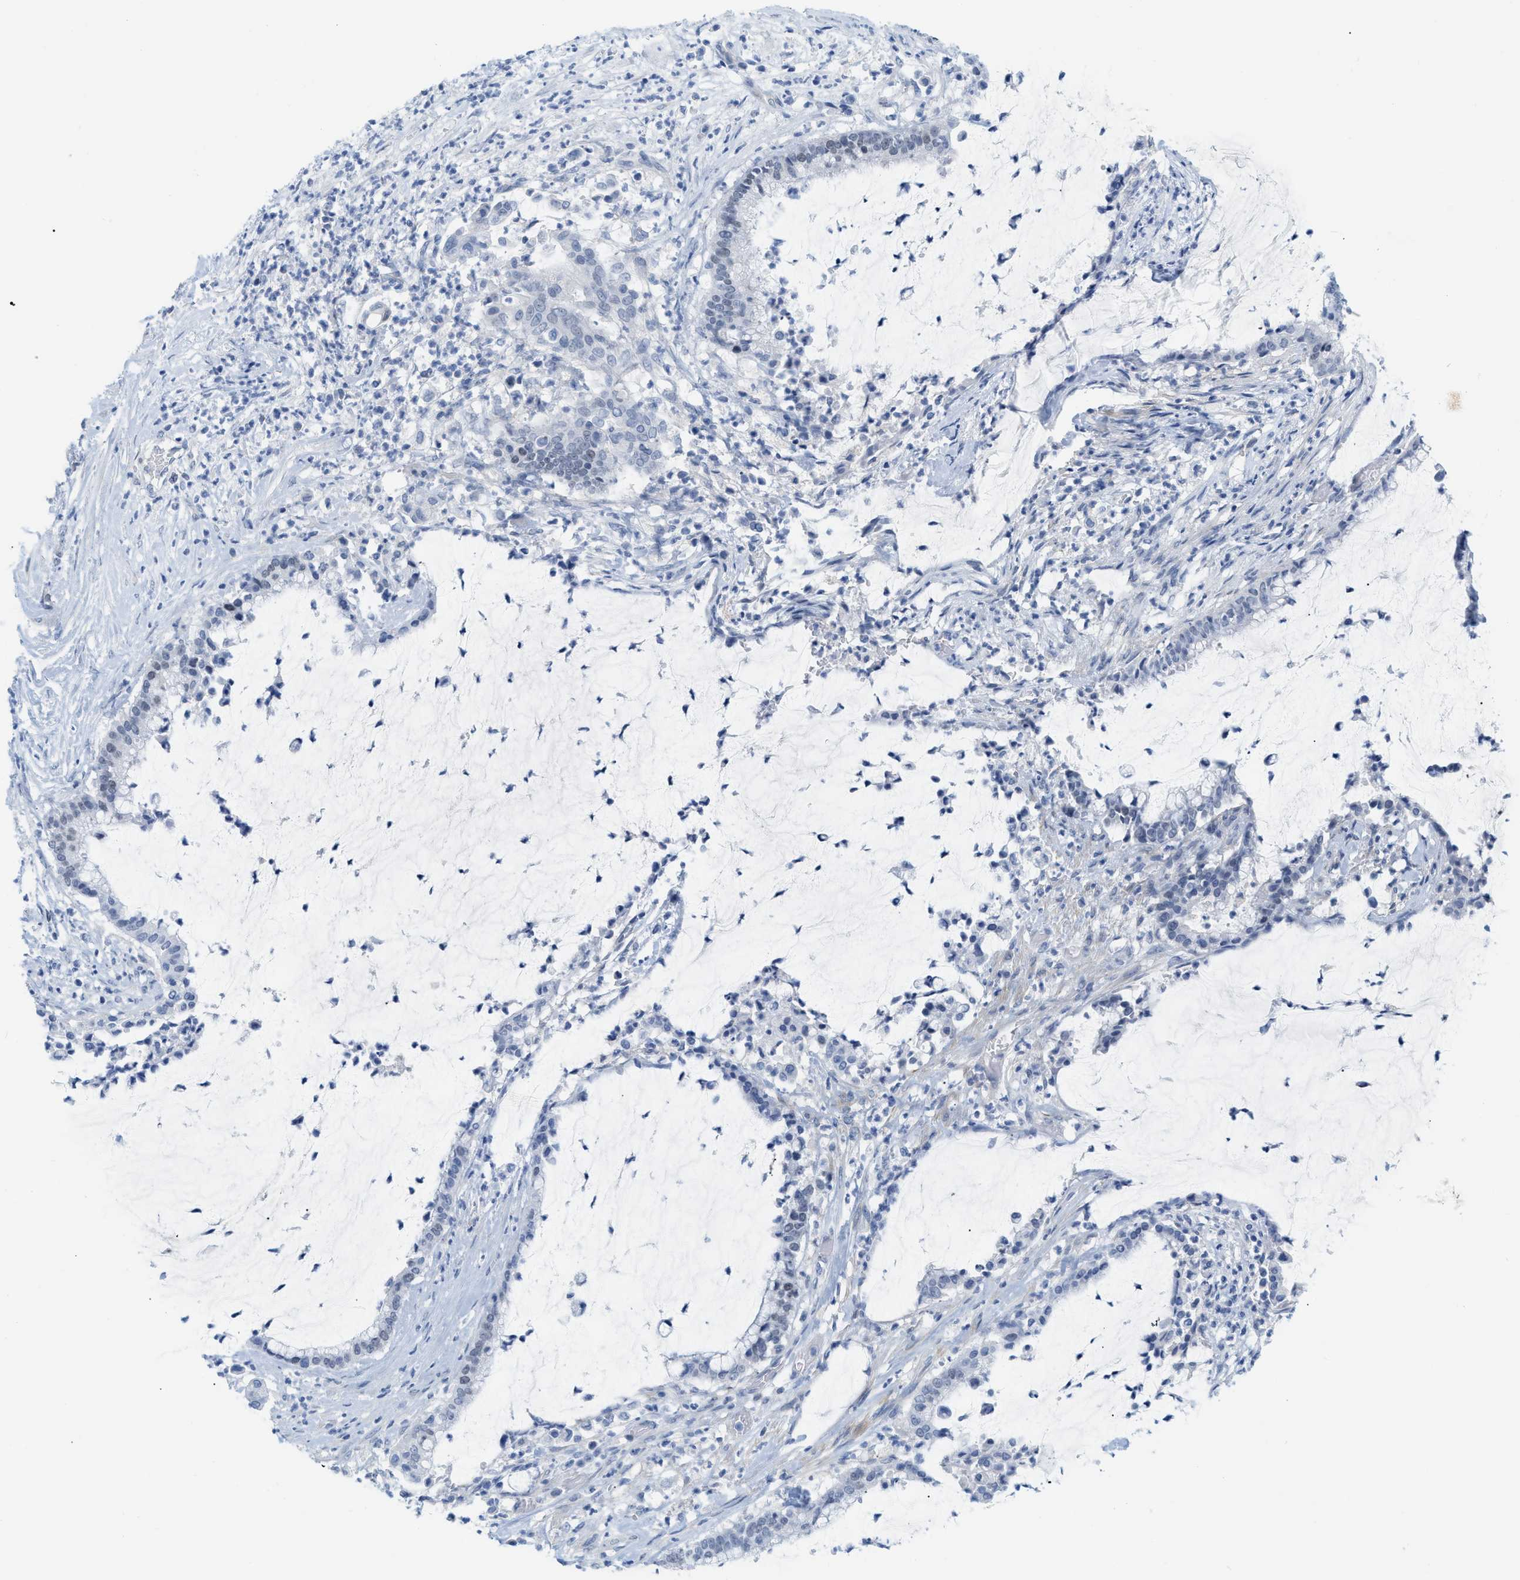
{"staining": {"intensity": "negative", "quantity": "none", "location": "none"}, "tissue": "pancreatic cancer", "cell_type": "Tumor cells", "image_type": "cancer", "snomed": [{"axis": "morphology", "description": "Adenocarcinoma, NOS"}, {"axis": "topography", "description": "Pancreas"}], "caption": "Immunohistochemical staining of human adenocarcinoma (pancreatic) displays no significant positivity in tumor cells.", "gene": "HLTF", "patient": {"sex": "male", "age": 41}}